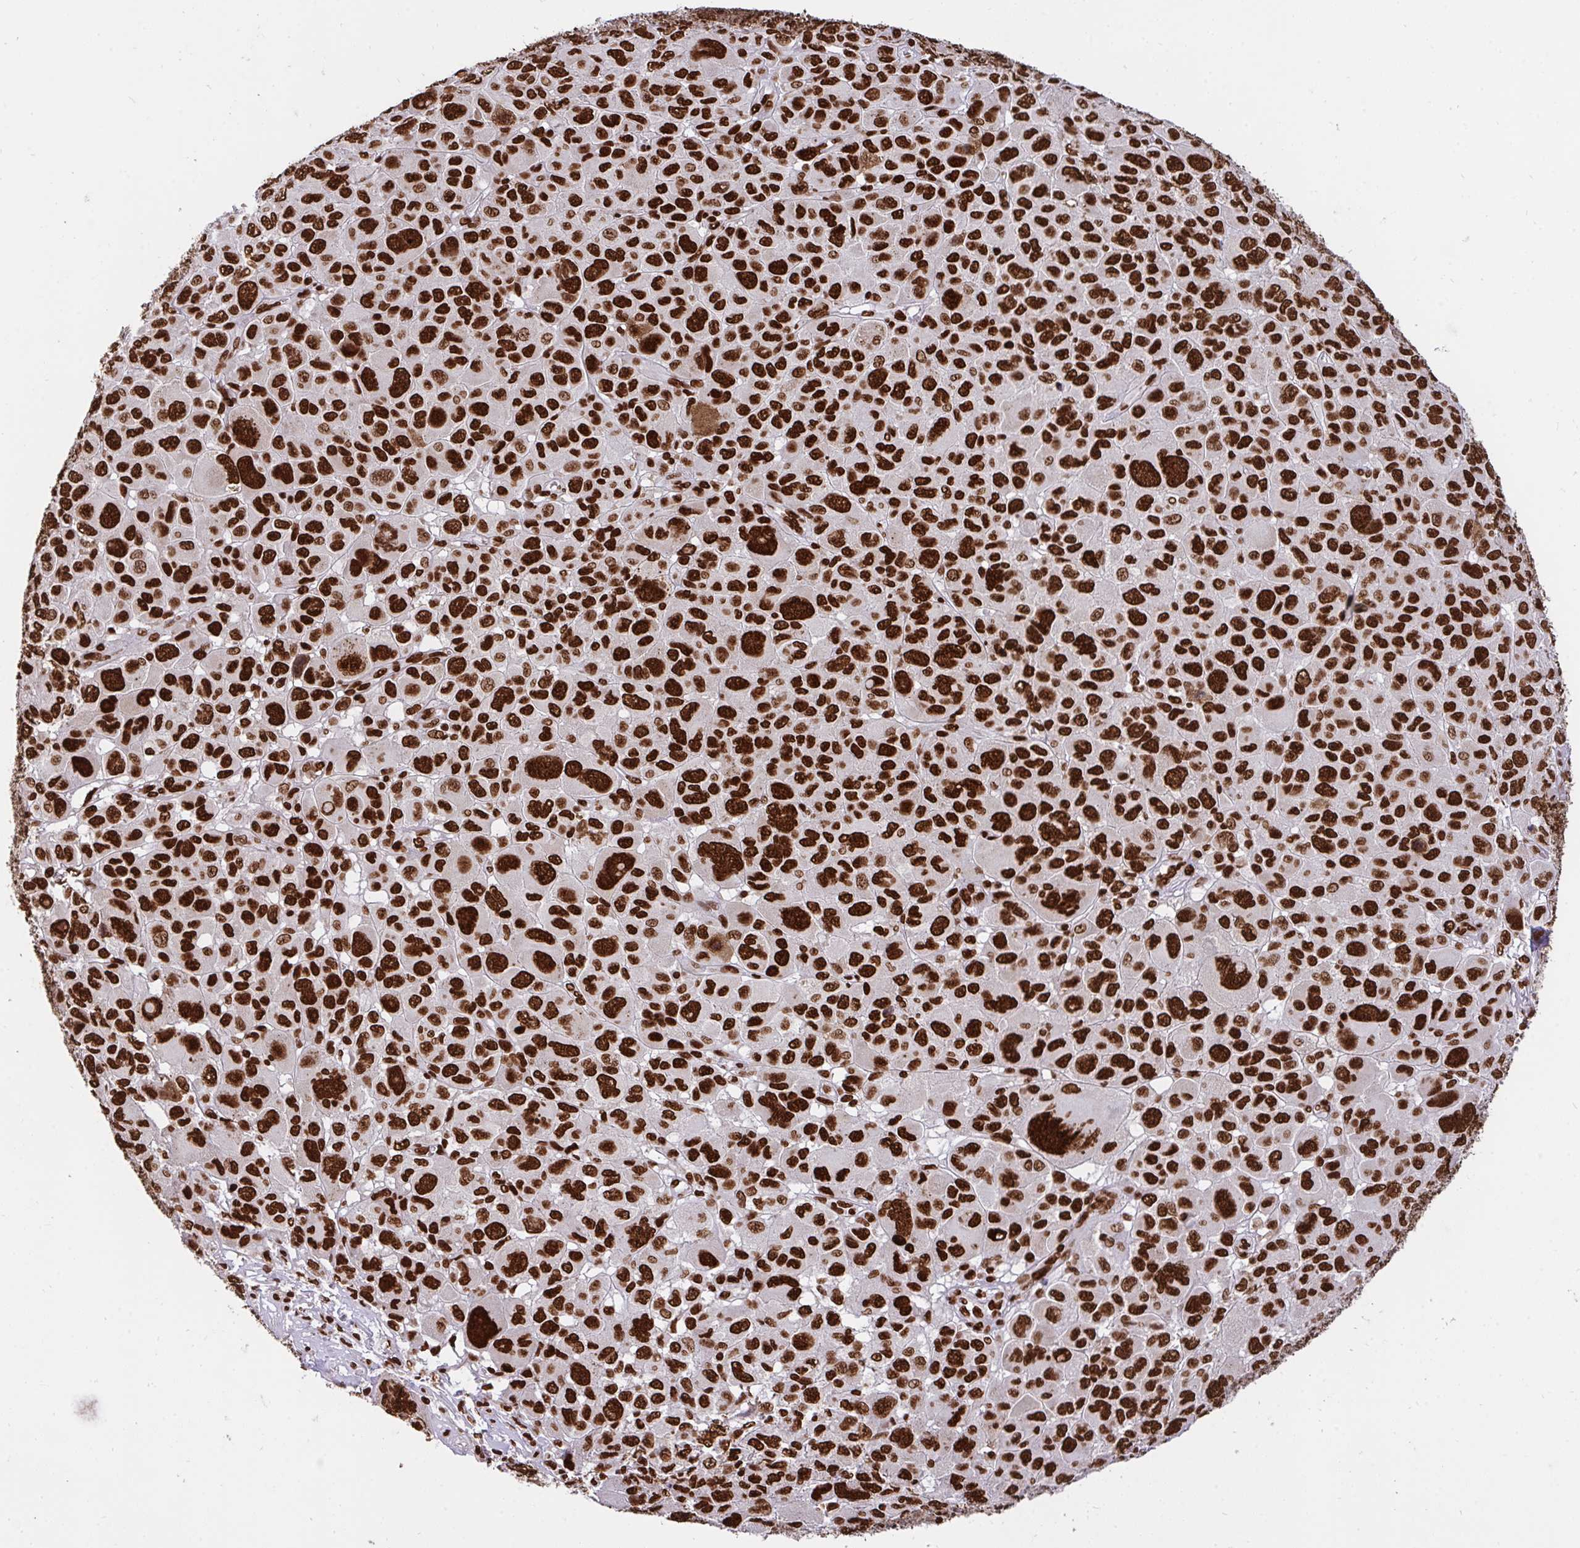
{"staining": {"intensity": "strong", "quantity": ">75%", "location": "nuclear"}, "tissue": "melanoma", "cell_type": "Tumor cells", "image_type": "cancer", "snomed": [{"axis": "morphology", "description": "Malignant melanoma, NOS"}, {"axis": "topography", "description": "Skin"}], "caption": "This is an image of immunohistochemistry (IHC) staining of malignant melanoma, which shows strong positivity in the nuclear of tumor cells.", "gene": "HNRNPL", "patient": {"sex": "female", "age": 66}}